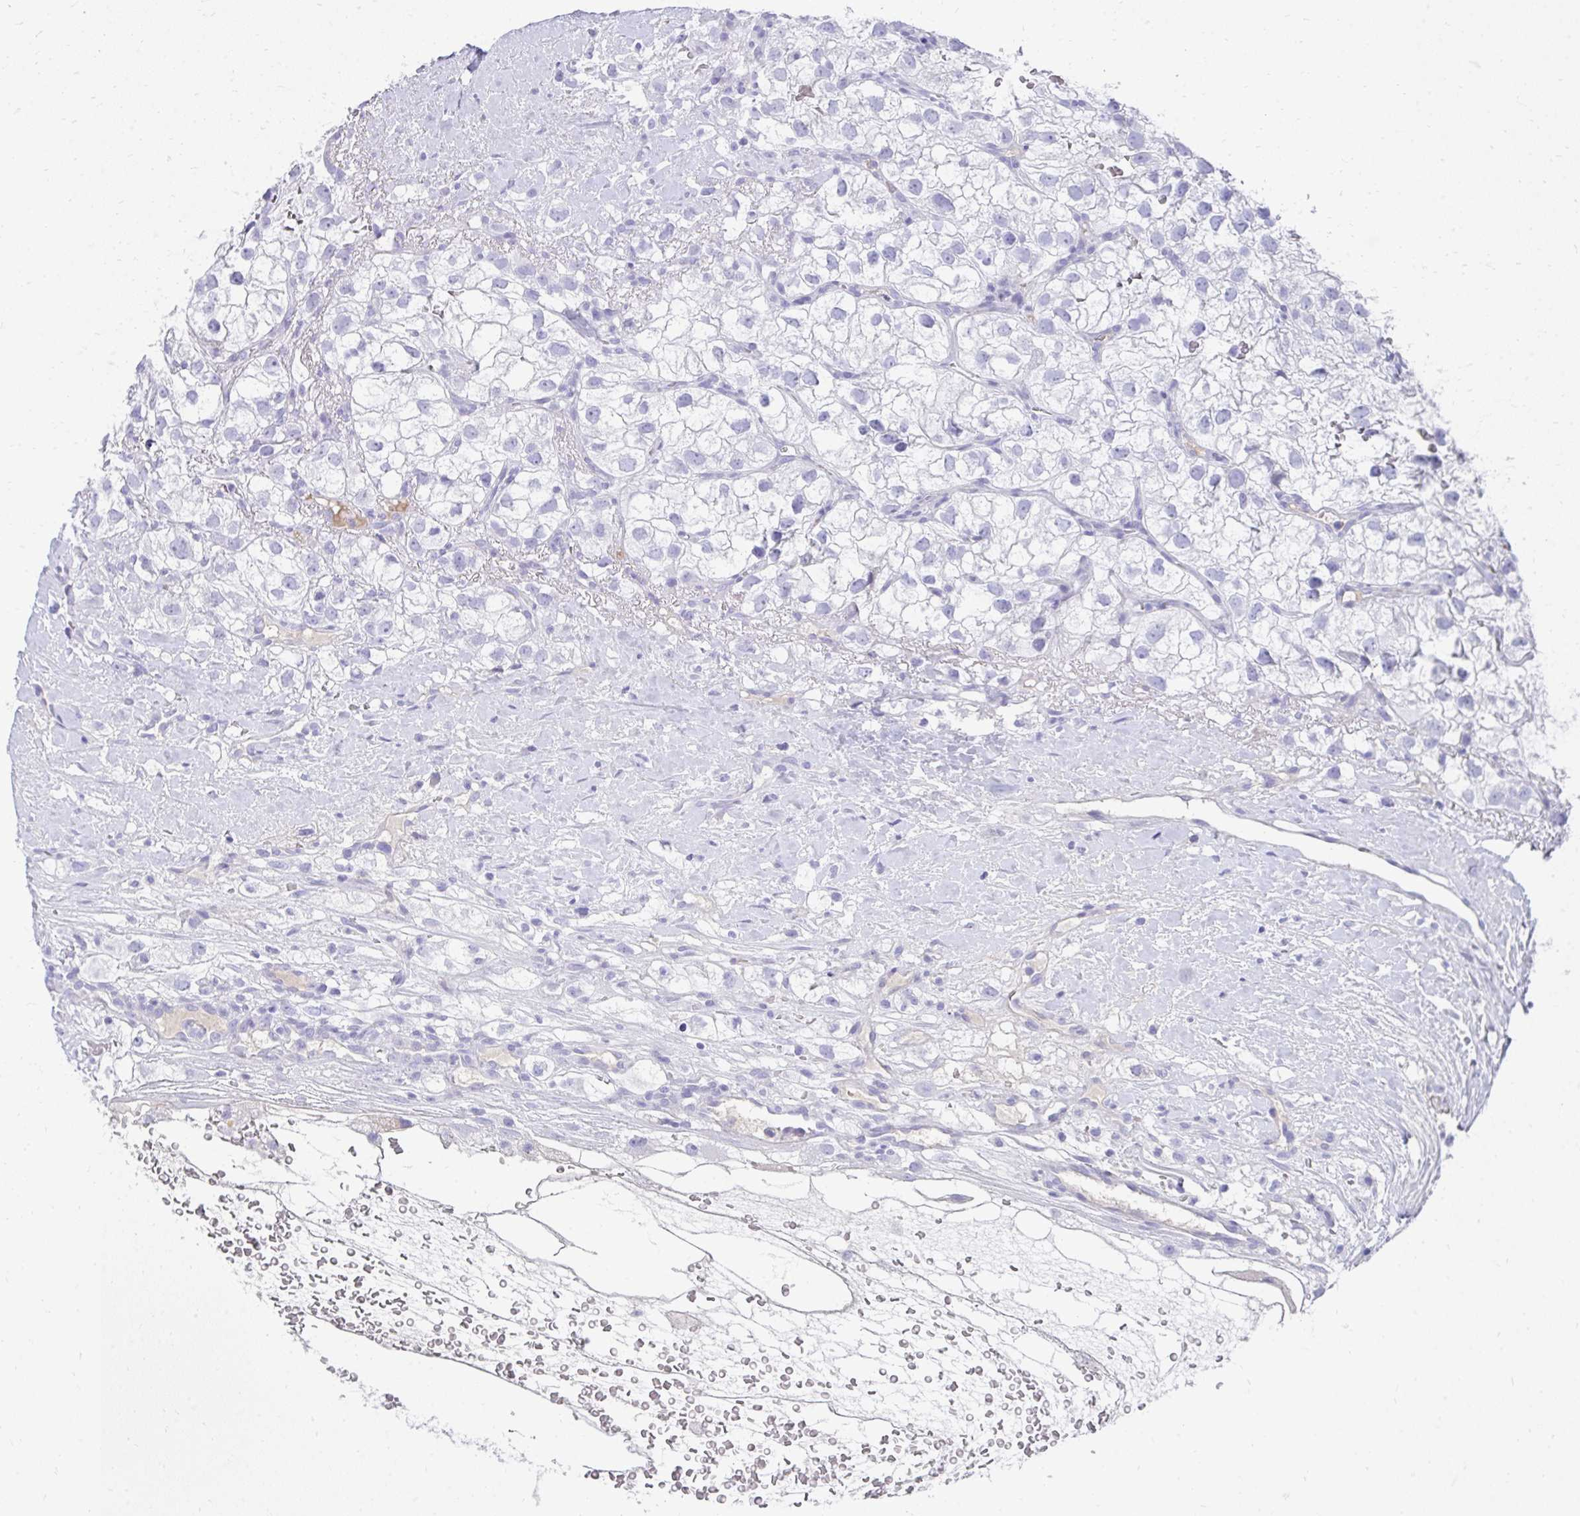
{"staining": {"intensity": "negative", "quantity": "none", "location": "none"}, "tissue": "renal cancer", "cell_type": "Tumor cells", "image_type": "cancer", "snomed": [{"axis": "morphology", "description": "Adenocarcinoma, NOS"}, {"axis": "topography", "description": "Kidney"}], "caption": "This is an immunohistochemistry (IHC) image of human renal cancer. There is no staining in tumor cells.", "gene": "TNNT1", "patient": {"sex": "male", "age": 59}}